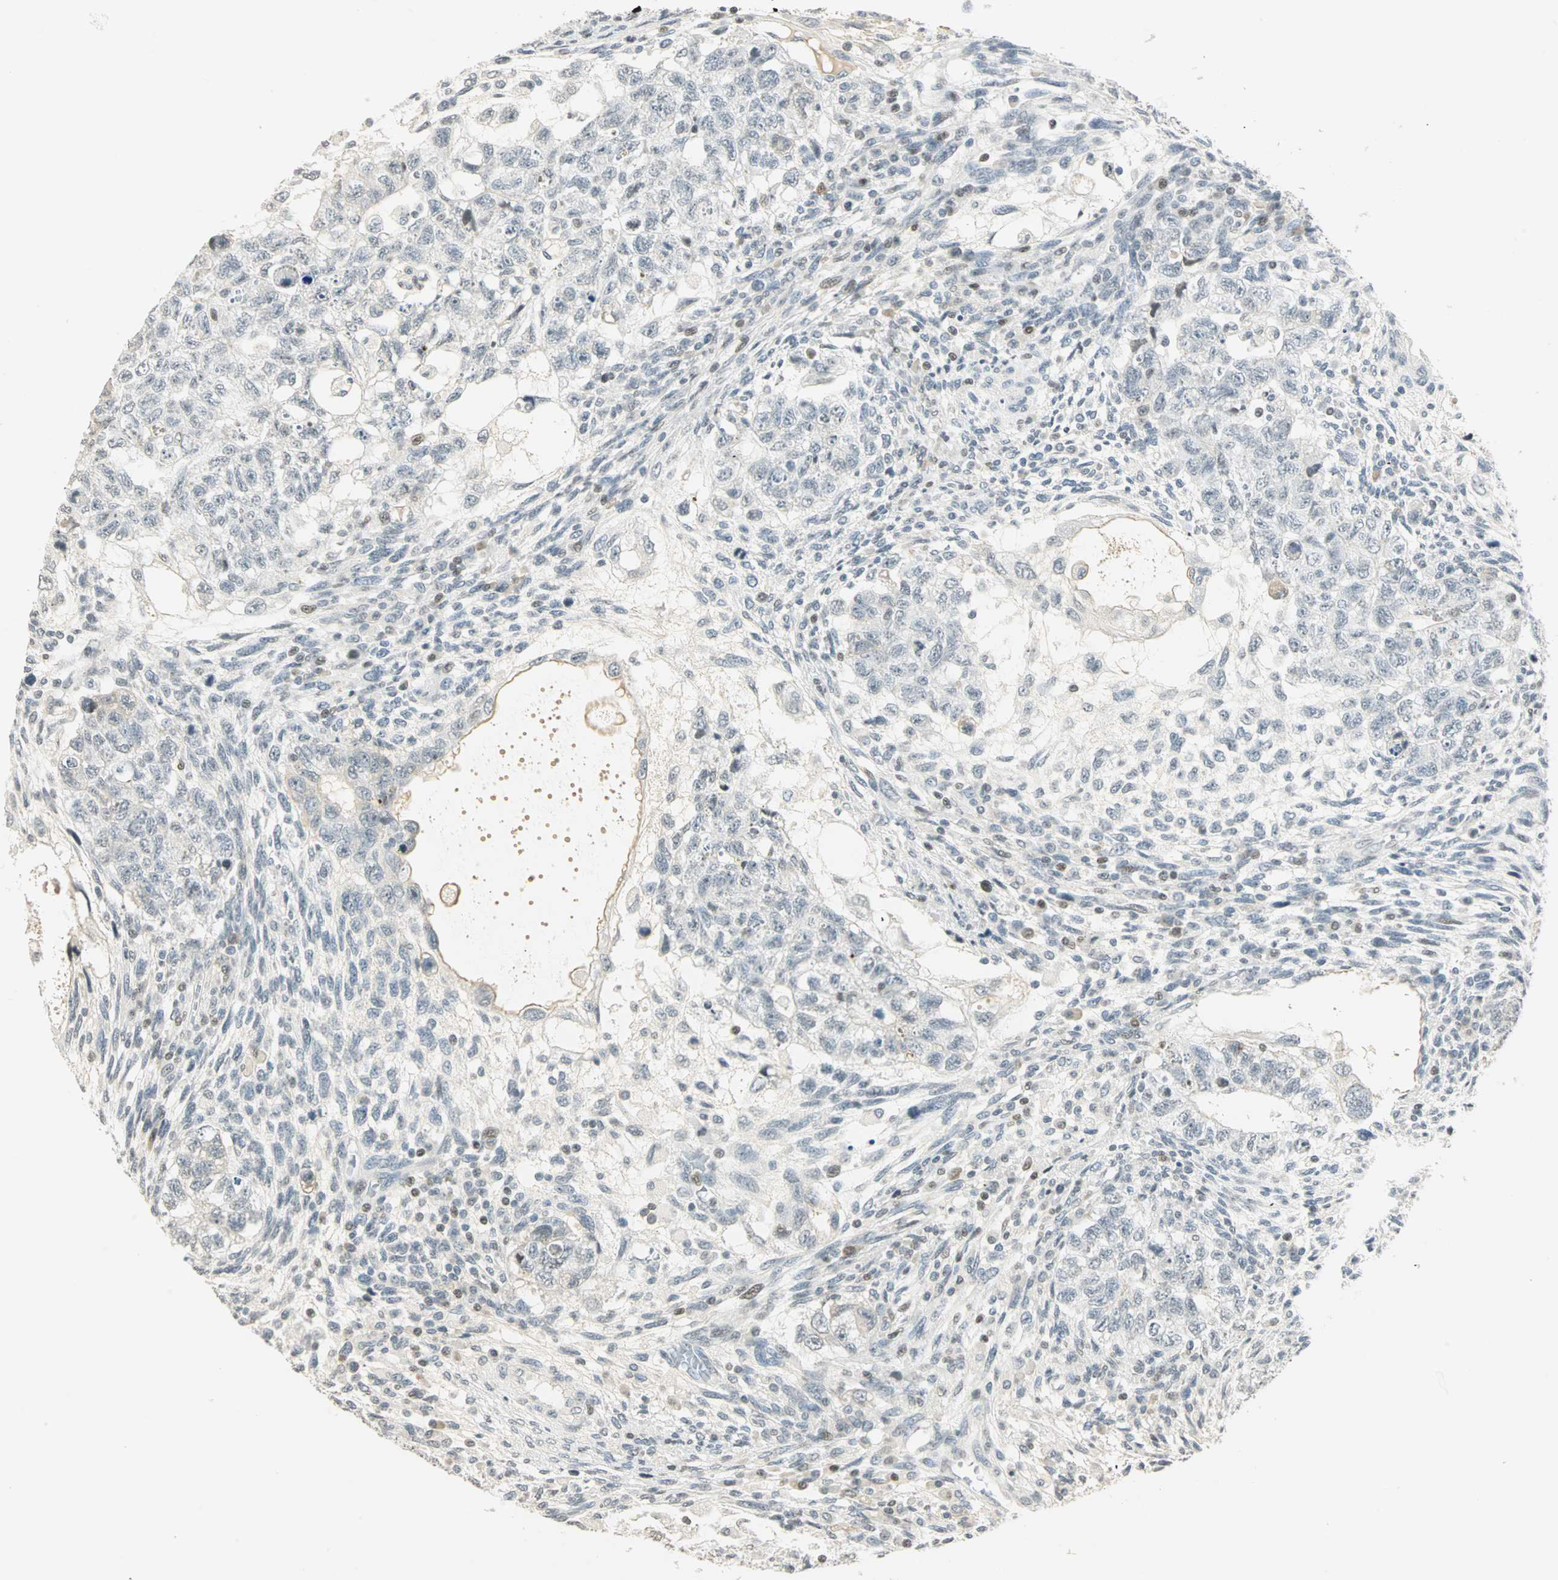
{"staining": {"intensity": "weak", "quantity": "<25%", "location": "nuclear"}, "tissue": "testis cancer", "cell_type": "Tumor cells", "image_type": "cancer", "snomed": [{"axis": "morphology", "description": "Normal tissue, NOS"}, {"axis": "morphology", "description": "Carcinoma, Embryonal, NOS"}, {"axis": "topography", "description": "Testis"}], "caption": "This is a micrograph of immunohistochemistry (IHC) staining of testis cancer (embryonal carcinoma), which shows no staining in tumor cells. Nuclei are stained in blue.", "gene": "SMAD3", "patient": {"sex": "male", "age": 36}}